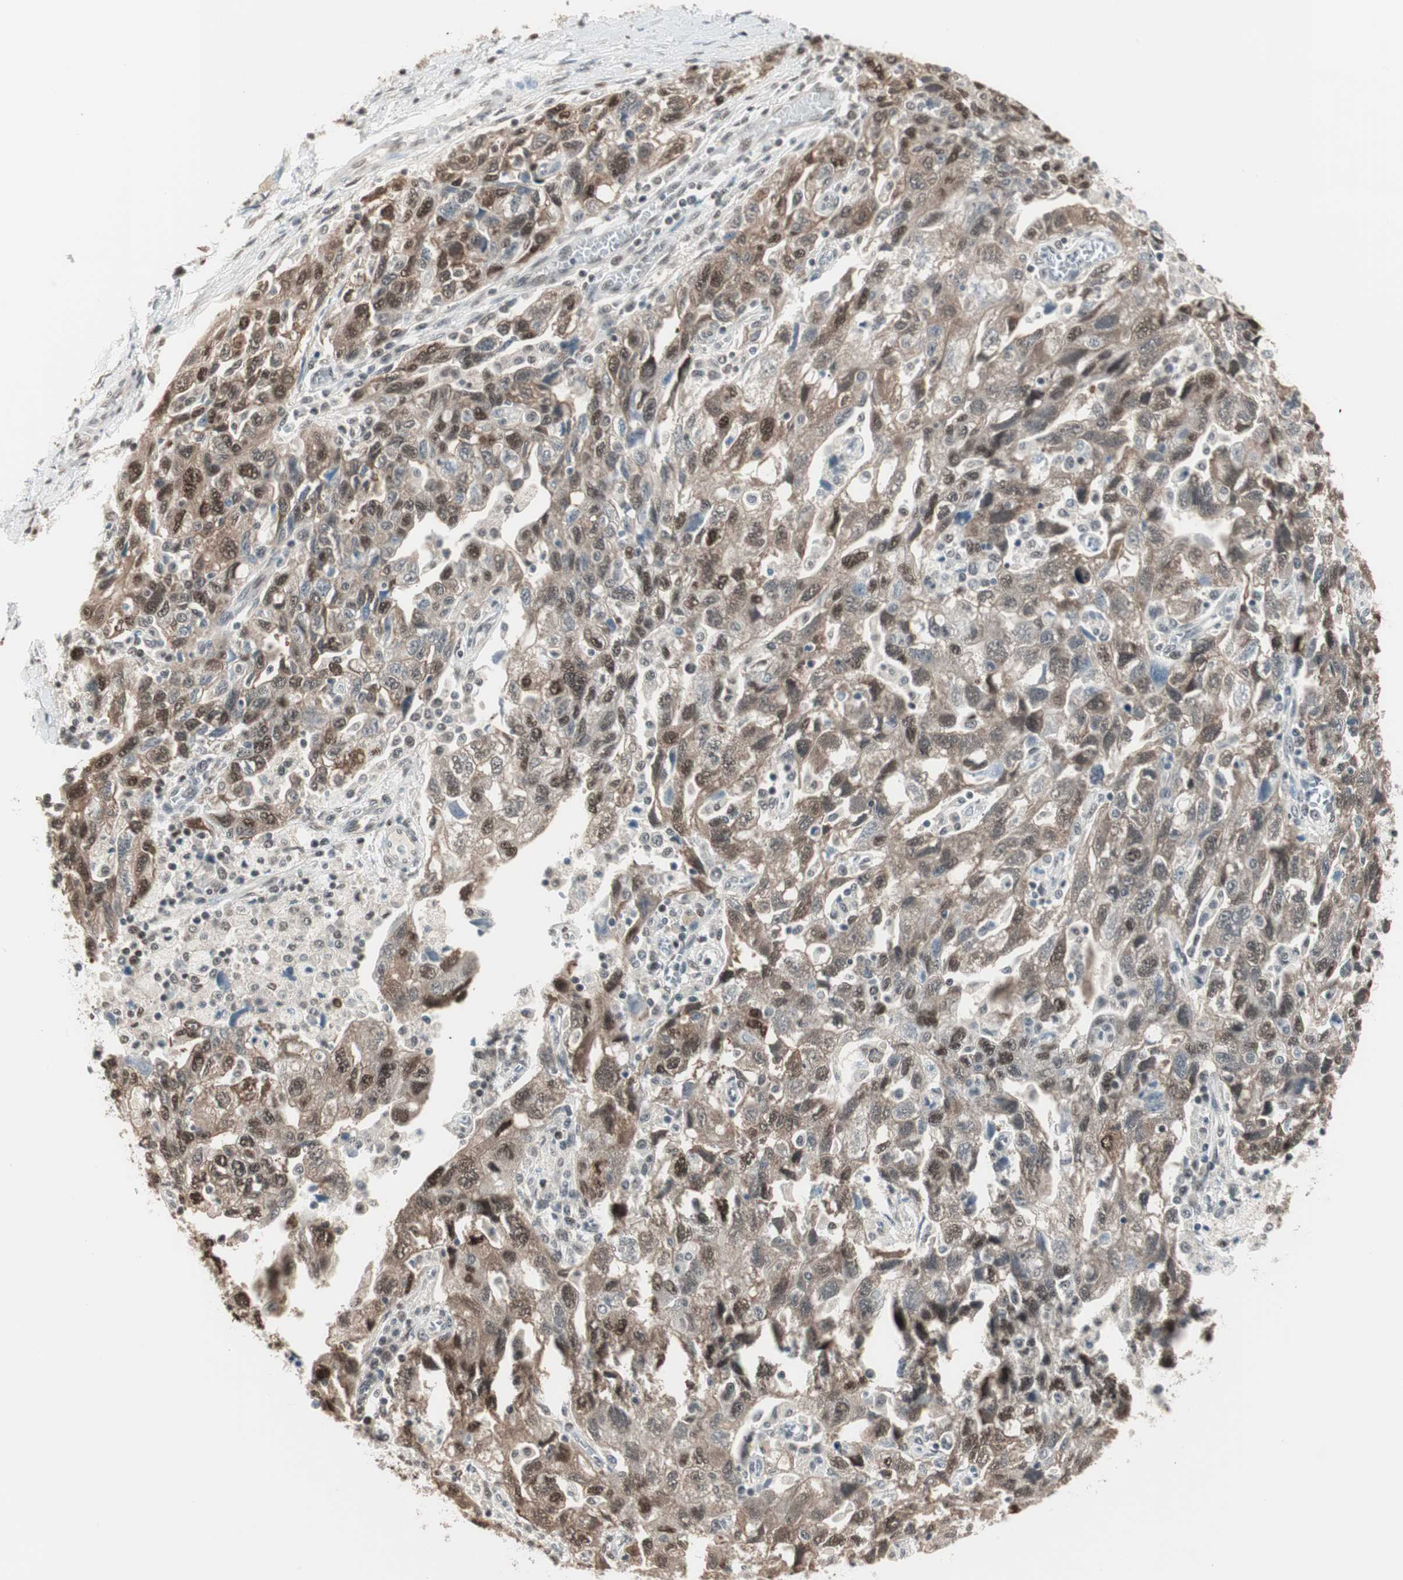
{"staining": {"intensity": "moderate", "quantity": ">75%", "location": "cytoplasmic/membranous,nuclear"}, "tissue": "ovarian cancer", "cell_type": "Tumor cells", "image_type": "cancer", "snomed": [{"axis": "morphology", "description": "Carcinoma, NOS"}, {"axis": "morphology", "description": "Cystadenocarcinoma, serous, NOS"}, {"axis": "topography", "description": "Ovary"}], "caption": "Moderate cytoplasmic/membranous and nuclear protein expression is seen in approximately >75% of tumor cells in ovarian cancer (carcinoma).", "gene": "LONP2", "patient": {"sex": "female", "age": 69}}